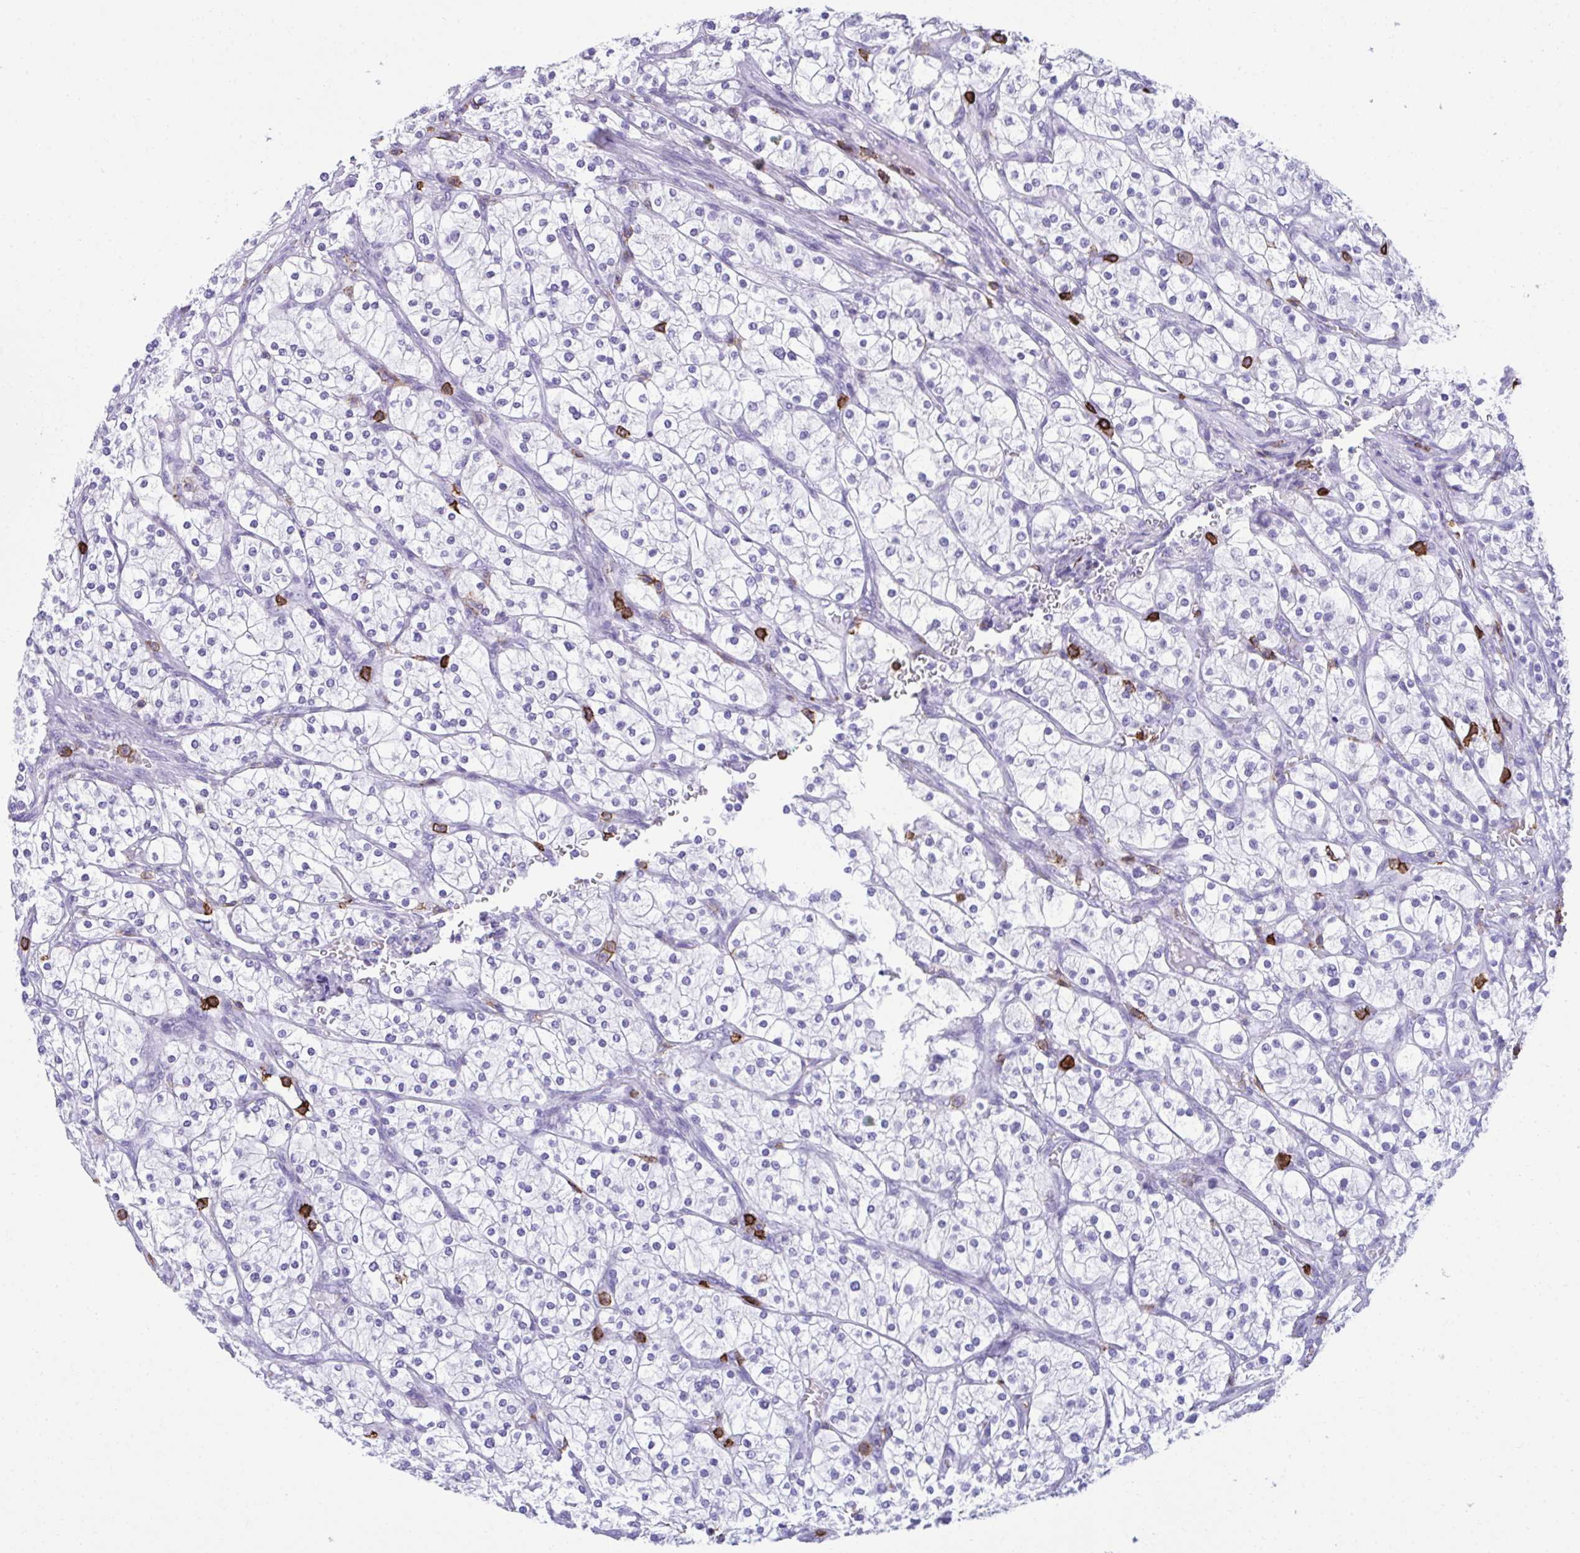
{"staining": {"intensity": "negative", "quantity": "none", "location": "none"}, "tissue": "renal cancer", "cell_type": "Tumor cells", "image_type": "cancer", "snomed": [{"axis": "morphology", "description": "Adenocarcinoma, NOS"}, {"axis": "topography", "description": "Kidney"}], "caption": "An immunohistochemistry (IHC) micrograph of renal cancer is shown. There is no staining in tumor cells of renal cancer.", "gene": "SPN", "patient": {"sex": "male", "age": 80}}